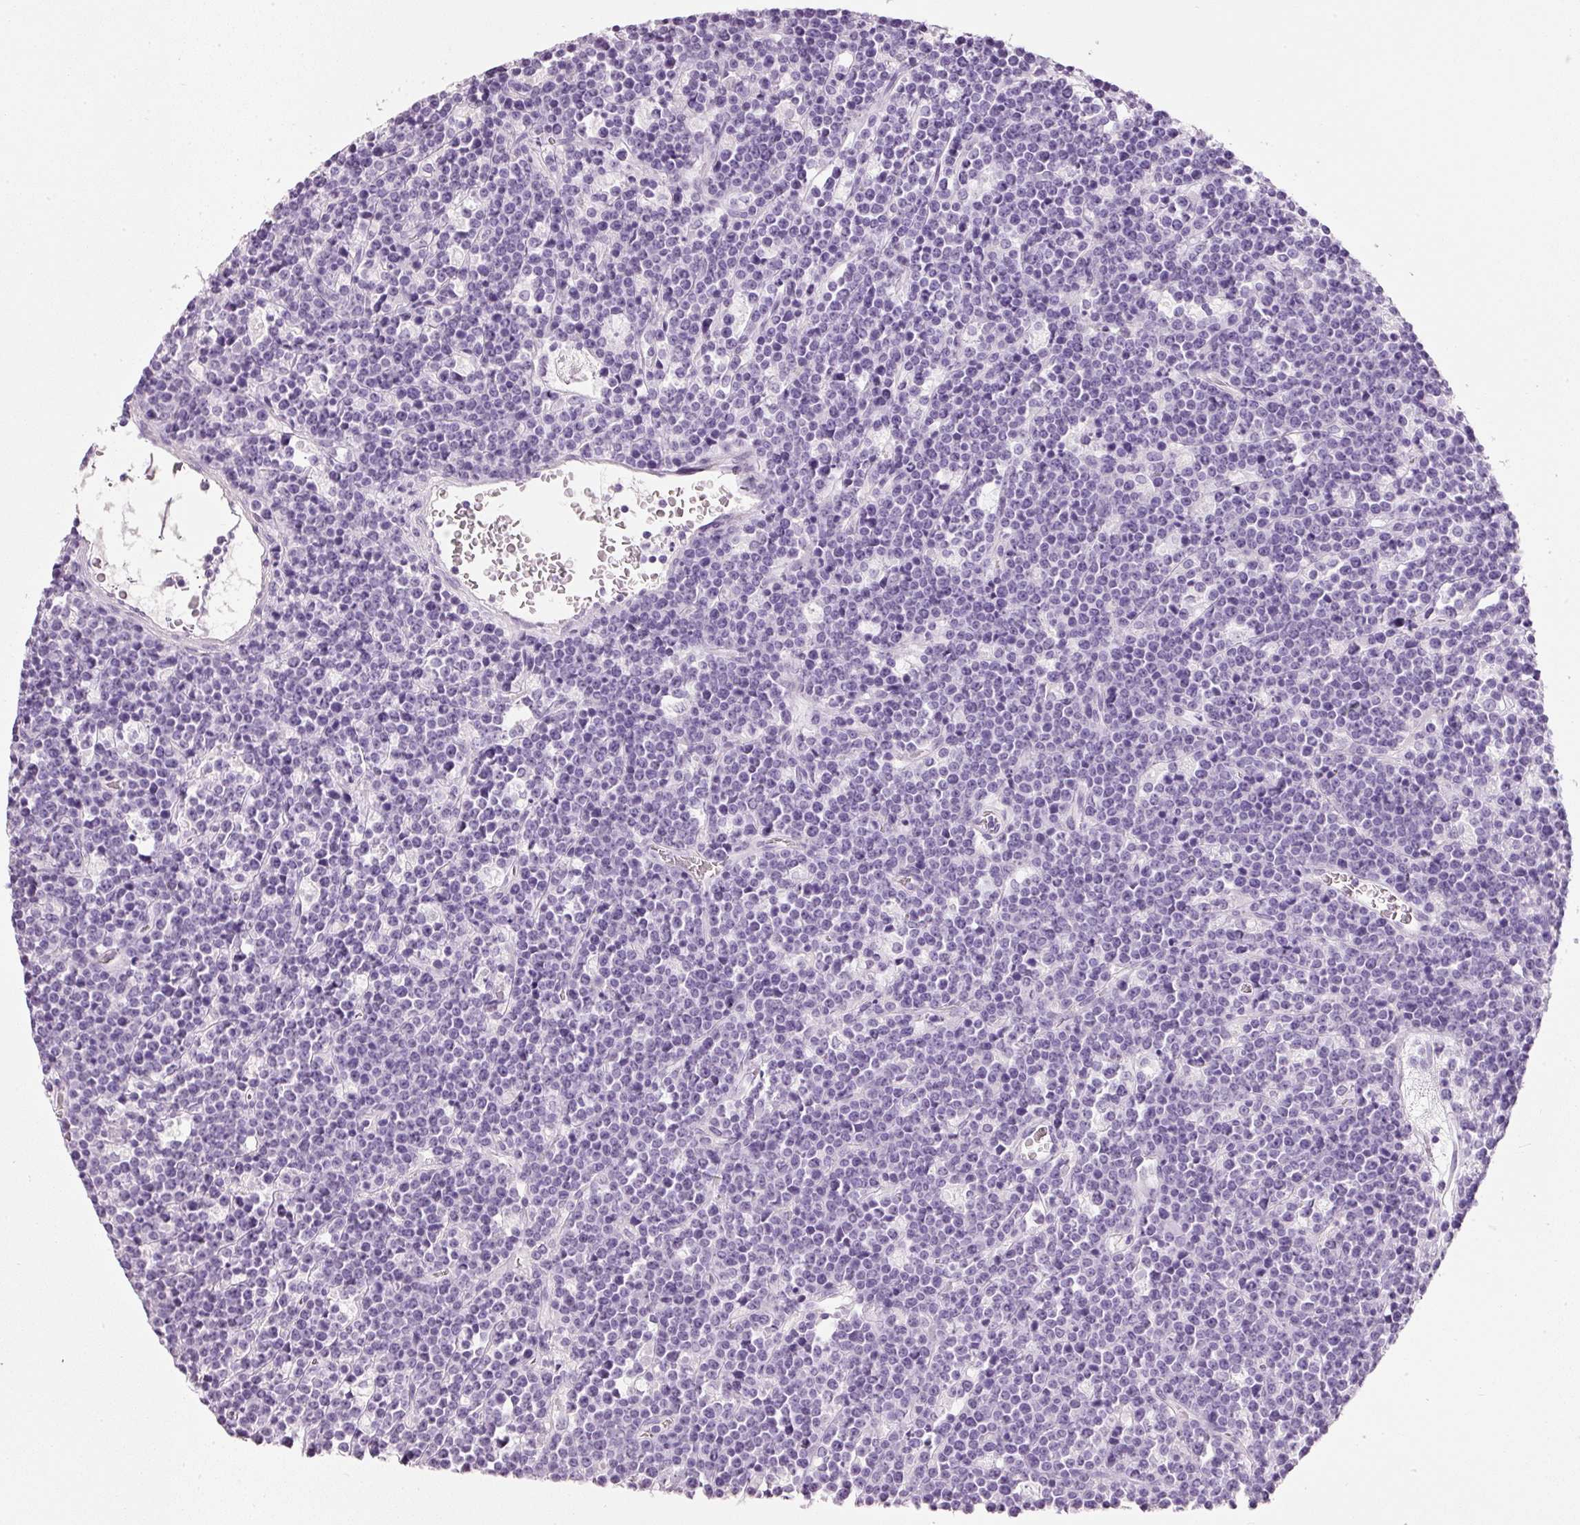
{"staining": {"intensity": "negative", "quantity": "none", "location": "none"}, "tissue": "lymphoma", "cell_type": "Tumor cells", "image_type": "cancer", "snomed": [{"axis": "morphology", "description": "Malignant lymphoma, non-Hodgkin's type, High grade"}, {"axis": "topography", "description": "Ovary"}], "caption": "A micrograph of malignant lymphoma, non-Hodgkin's type (high-grade) stained for a protein reveals no brown staining in tumor cells. (IHC, brightfield microscopy, high magnification).", "gene": "PDXDC1", "patient": {"sex": "female", "age": 56}}